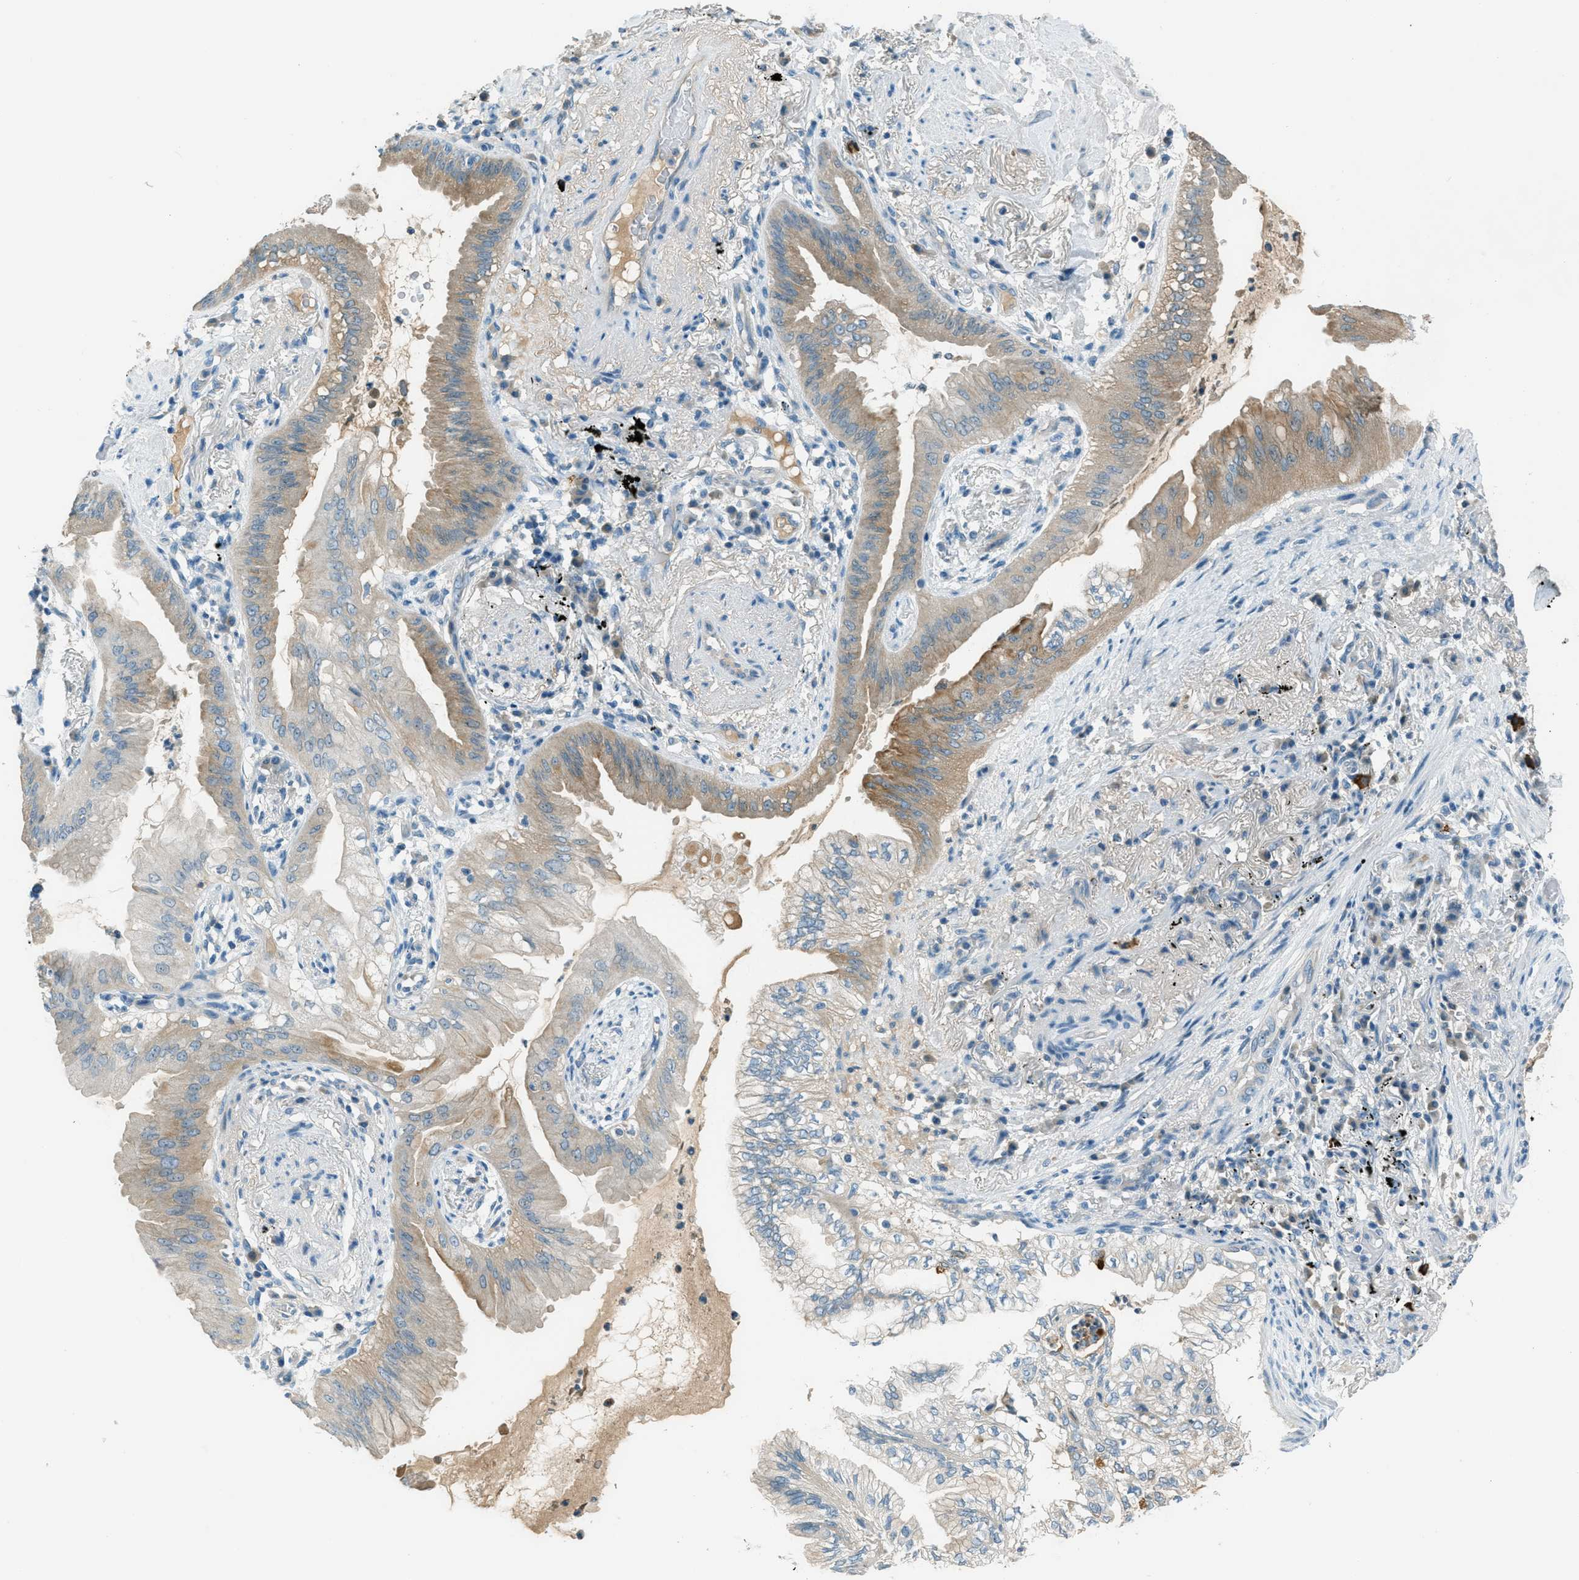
{"staining": {"intensity": "moderate", "quantity": ">75%", "location": "cytoplasmic/membranous"}, "tissue": "lung cancer", "cell_type": "Tumor cells", "image_type": "cancer", "snomed": [{"axis": "morphology", "description": "Normal tissue, NOS"}, {"axis": "morphology", "description": "Adenocarcinoma, NOS"}, {"axis": "topography", "description": "Bronchus"}, {"axis": "topography", "description": "Lung"}], "caption": "A histopathology image of lung adenocarcinoma stained for a protein reveals moderate cytoplasmic/membranous brown staining in tumor cells. Nuclei are stained in blue.", "gene": "MSLN", "patient": {"sex": "female", "age": 70}}